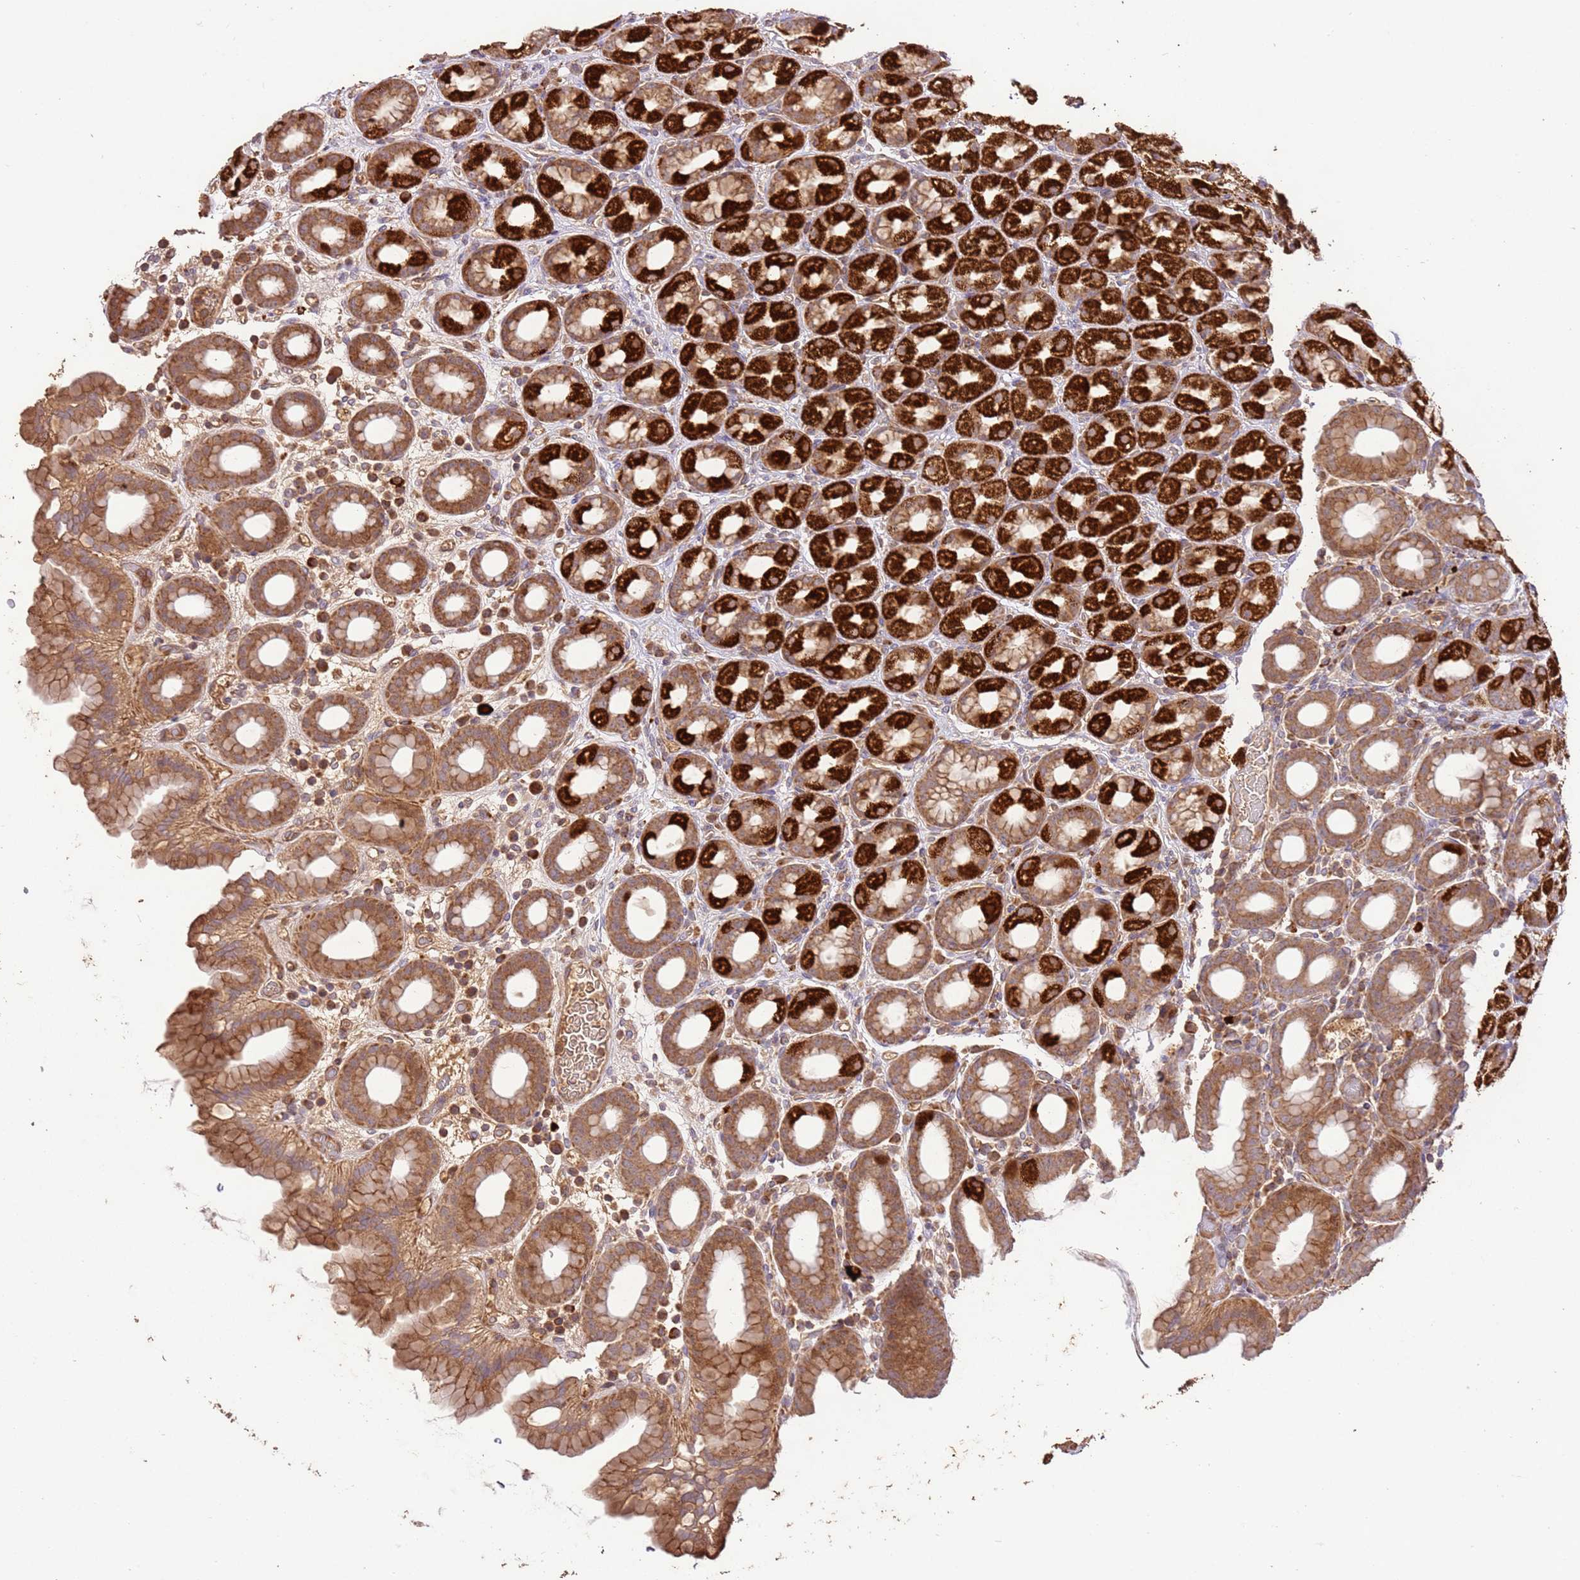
{"staining": {"intensity": "strong", "quantity": ">75%", "location": "cytoplasmic/membranous"}, "tissue": "stomach", "cell_type": "Glandular cells", "image_type": "normal", "snomed": [{"axis": "morphology", "description": "Normal tissue, NOS"}, {"axis": "topography", "description": "Stomach, upper"}], "caption": "Immunohistochemical staining of unremarkable human stomach demonstrates >75% levels of strong cytoplasmic/membranous protein staining in approximately >75% of glandular cells.", "gene": "LRRC28", "patient": {"sex": "male", "age": 68}}